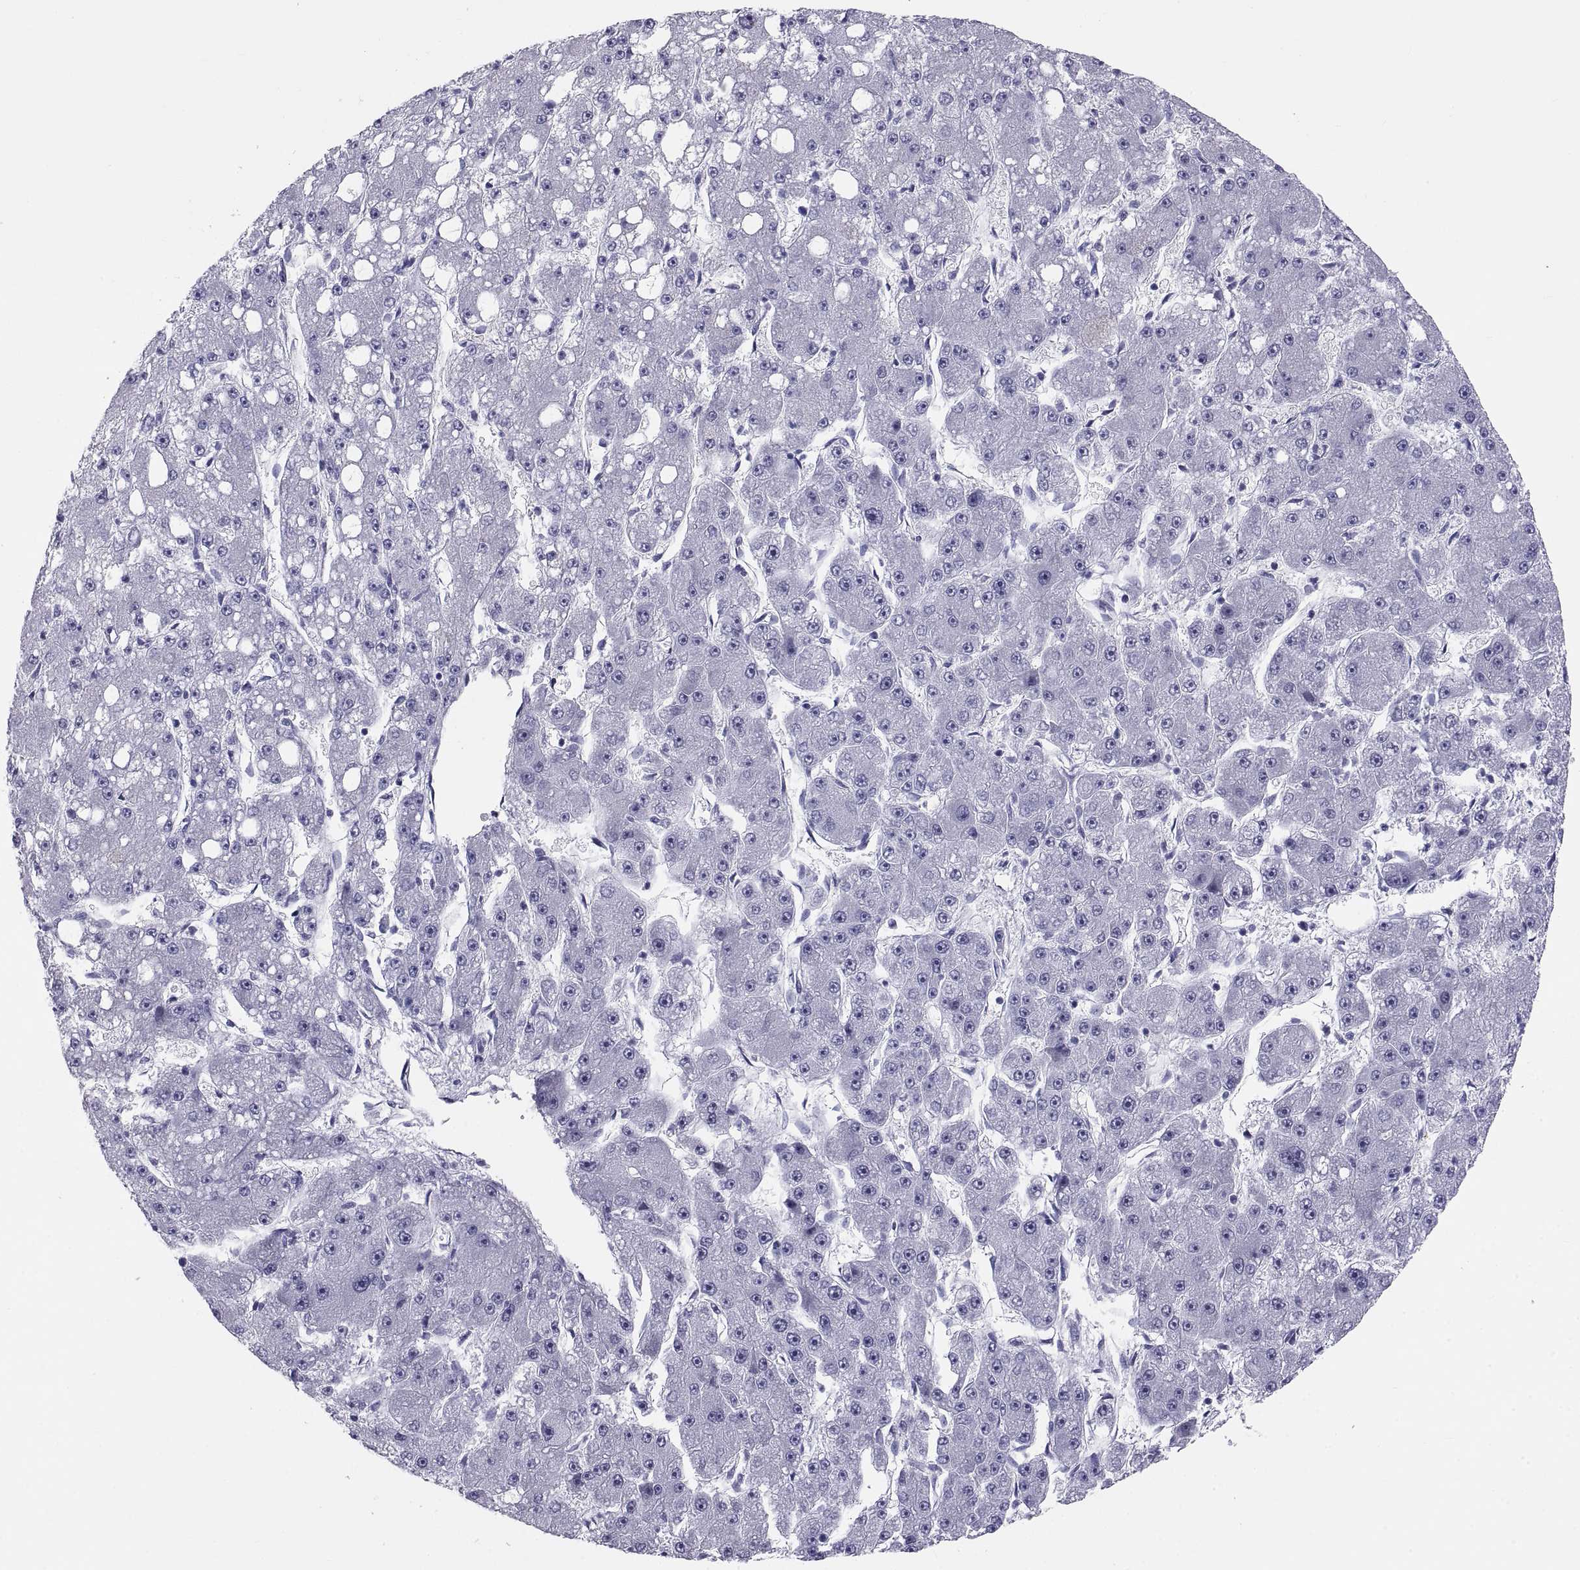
{"staining": {"intensity": "negative", "quantity": "none", "location": "none"}, "tissue": "liver cancer", "cell_type": "Tumor cells", "image_type": "cancer", "snomed": [{"axis": "morphology", "description": "Carcinoma, Hepatocellular, NOS"}, {"axis": "topography", "description": "Liver"}], "caption": "Tumor cells are negative for protein expression in human hepatocellular carcinoma (liver).", "gene": "TEX13A", "patient": {"sex": "male", "age": 67}}